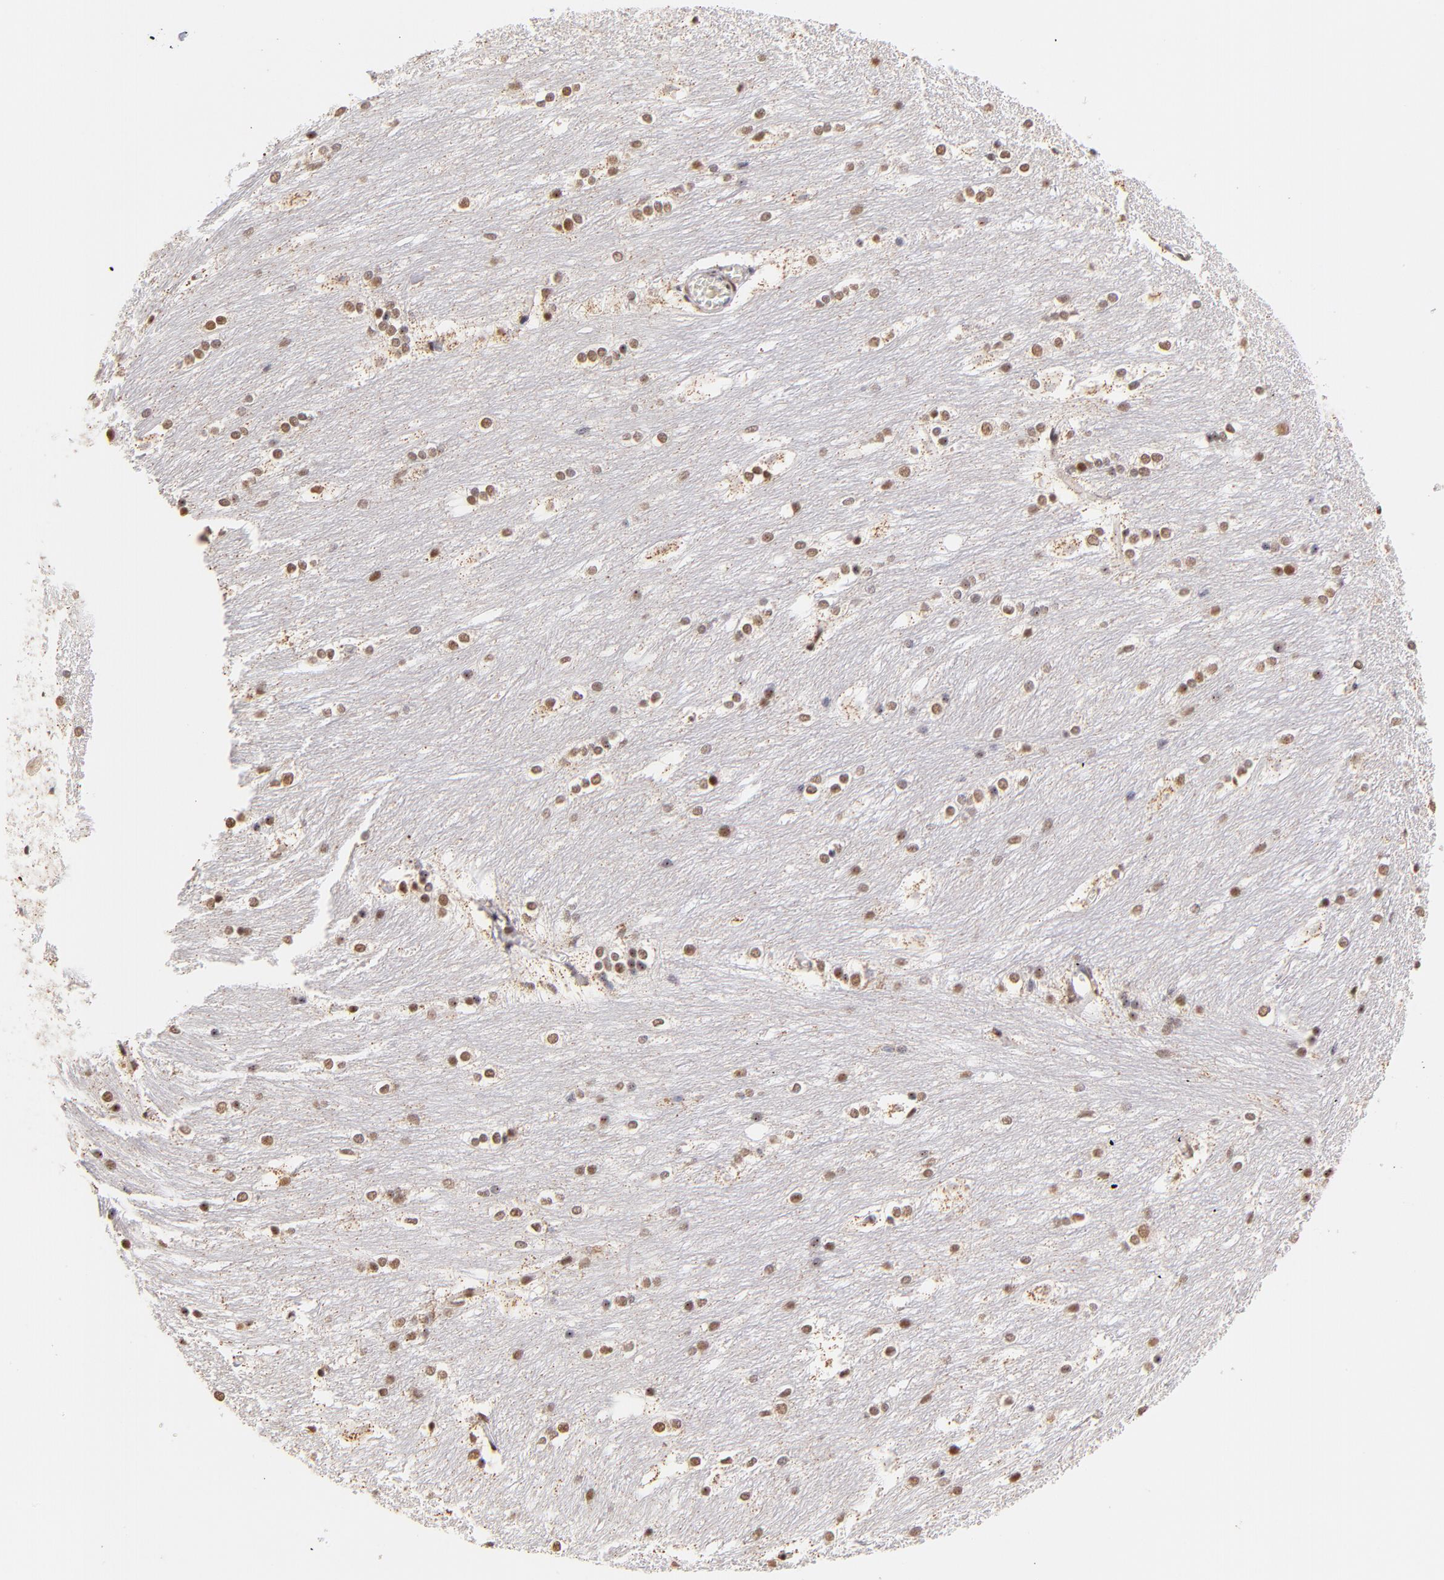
{"staining": {"intensity": "weak", "quantity": "25%-75%", "location": "nuclear"}, "tissue": "caudate", "cell_type": "Glial cells", "image_type": "normal", "snomed": [{"axis": "morphology", "description": "Normal tissue, NOS"}, {"axis": "topography", "description": "Lateral ventricle wall"}], "caption": "High-power microscopy captured an IHC histopathology image of normal caudate, revealing weak nuclear expression in approximately 25%-75% of glial cells. (brown staining indicates protein expression, while blue staining denotes nuclei).", "gene": "ZNF670", "patient": {"sex": "female", "age": 19}}